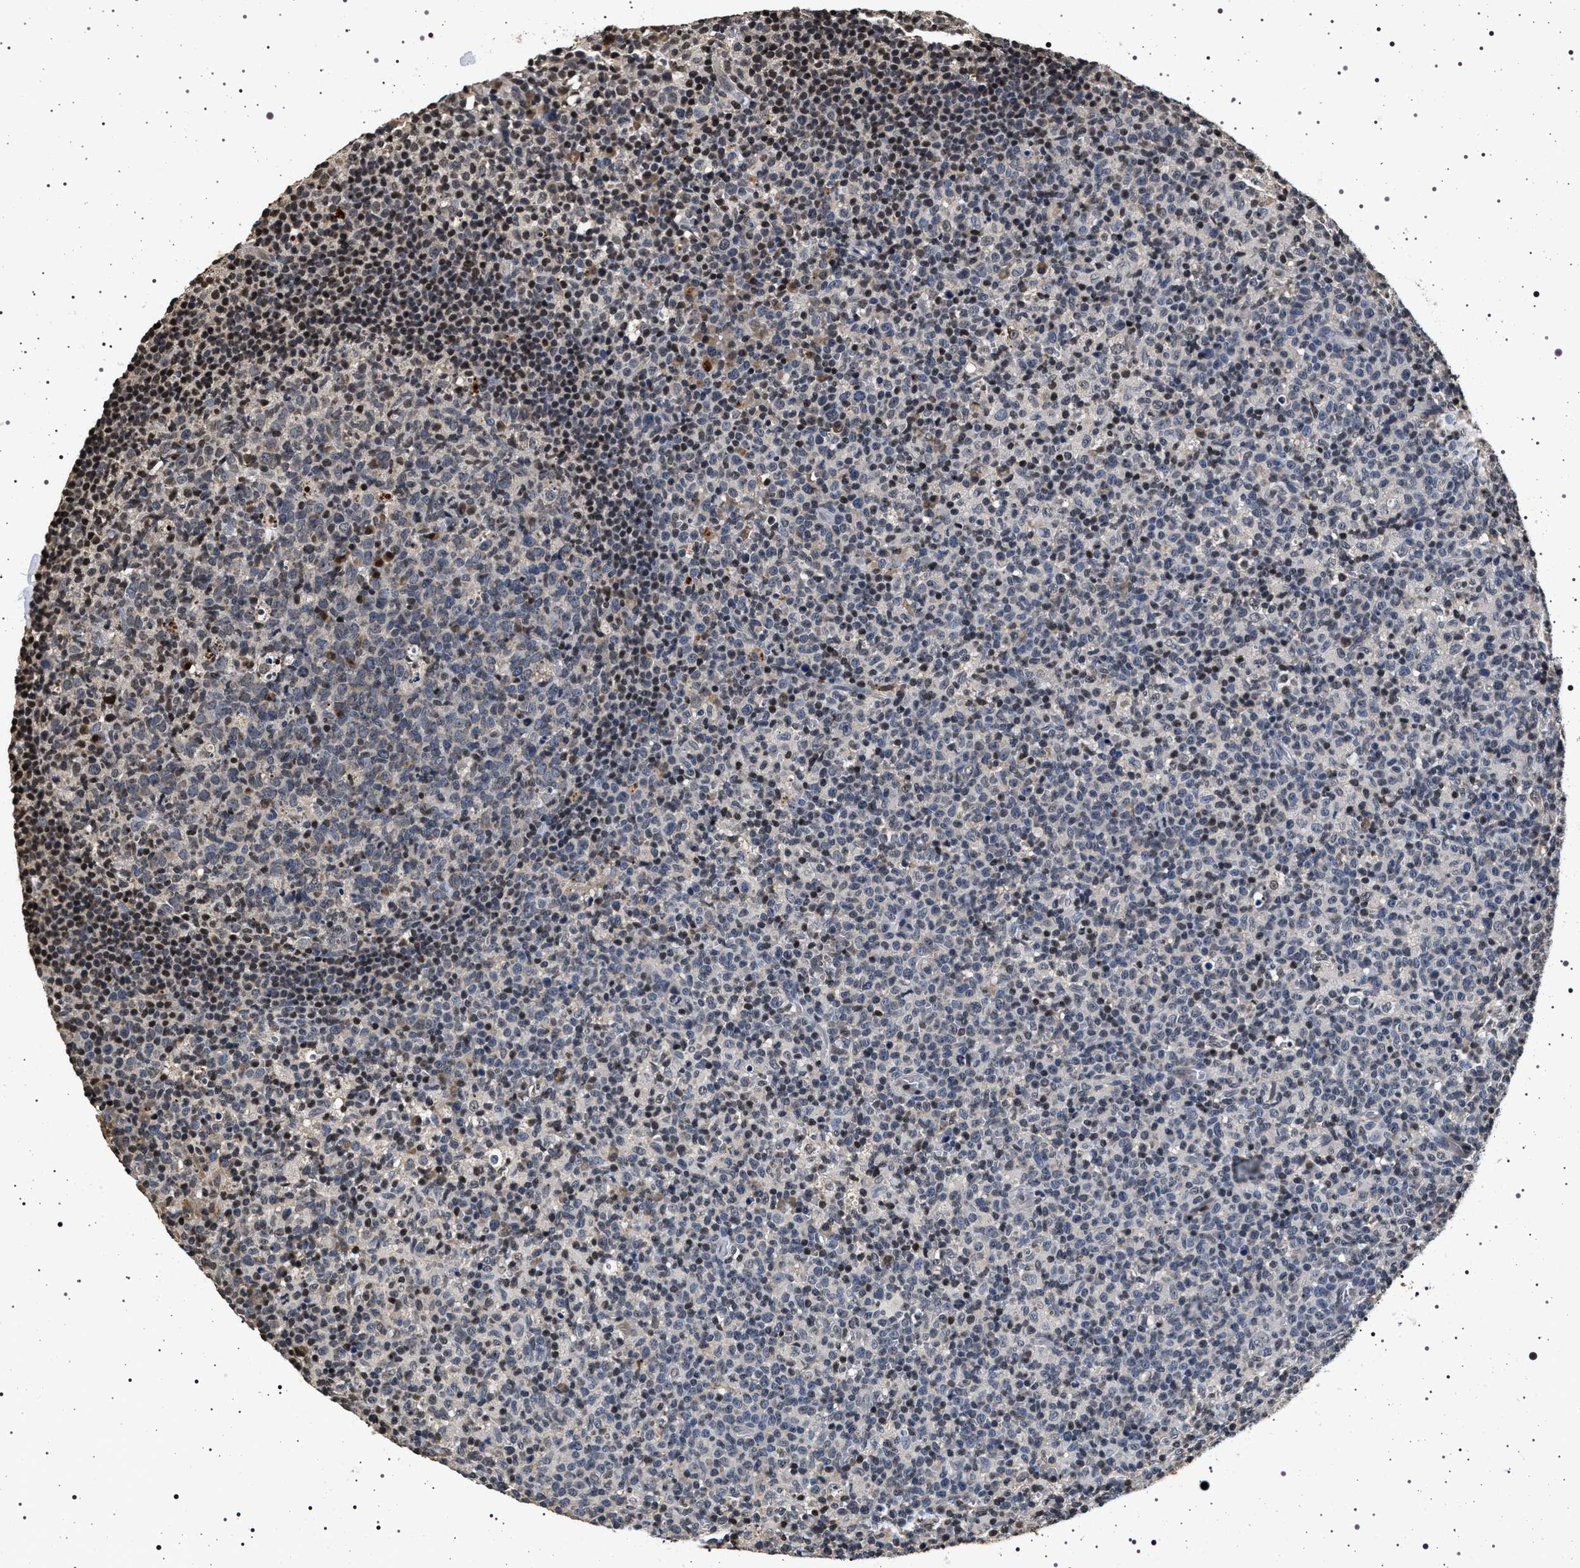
{"staining": {"intensity": "moderate", "quantity": "<25%", "location": "cytoplasmic/membranous,nuclear"}, "tissue": "lymph node", "cell_type": "Germinal center cells", "image_type": "normal", "snomed": [{"axis": "morphology", "description": "Normal tissue, NOS"}, {"axis": "morphology", "description": "Inflammation, NOS"}, {"axis": "topography", "description": "Lymph node"}], "caption": "Immunohistochemical staining of normal human lymph node reveals <25% levels of moderate cytoplasmic/membranous,nuclear protein staining in about <25% of germinal center cells.", "gene": "CDKN1B", "patient": {"sex": "male", "age": 55}}